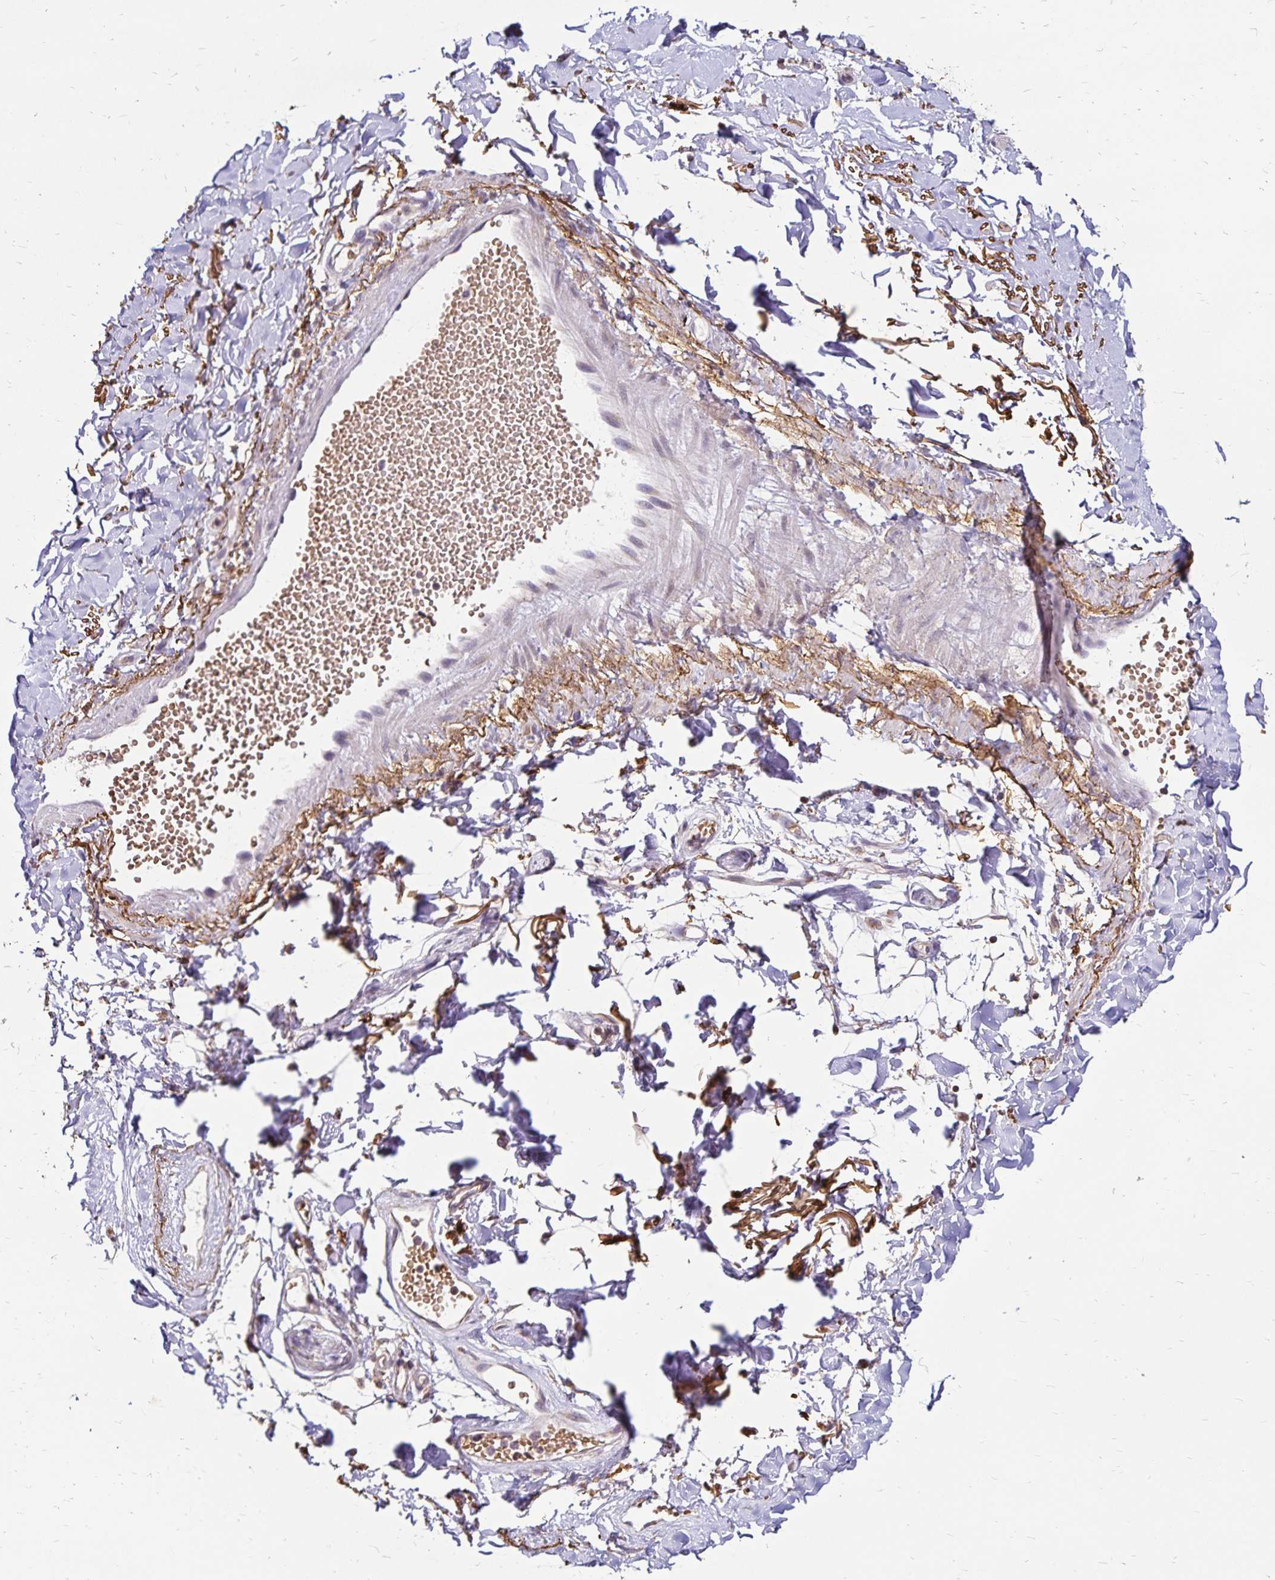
{"staining": {"intensity": "negative", "quantity": "none", "location": "none"}, "tissue": "adipose tissue", "cell_type": "Adipocytes", "image_type": "normal", "snomed": [{"axis": "morphology", "description": "Normal tissue, NOS"}, {"axis": "topography", "description": "Anal"}, {"axis": "topography", "description": "Peripheral nerve tissue"}], "caption": "DAB immunohistochemical staining of unremarkable adipose tissue reveals no significant expression in adipocytes.", "gene": "EMC10", "patient": {"sex": "male", "age": 78}}